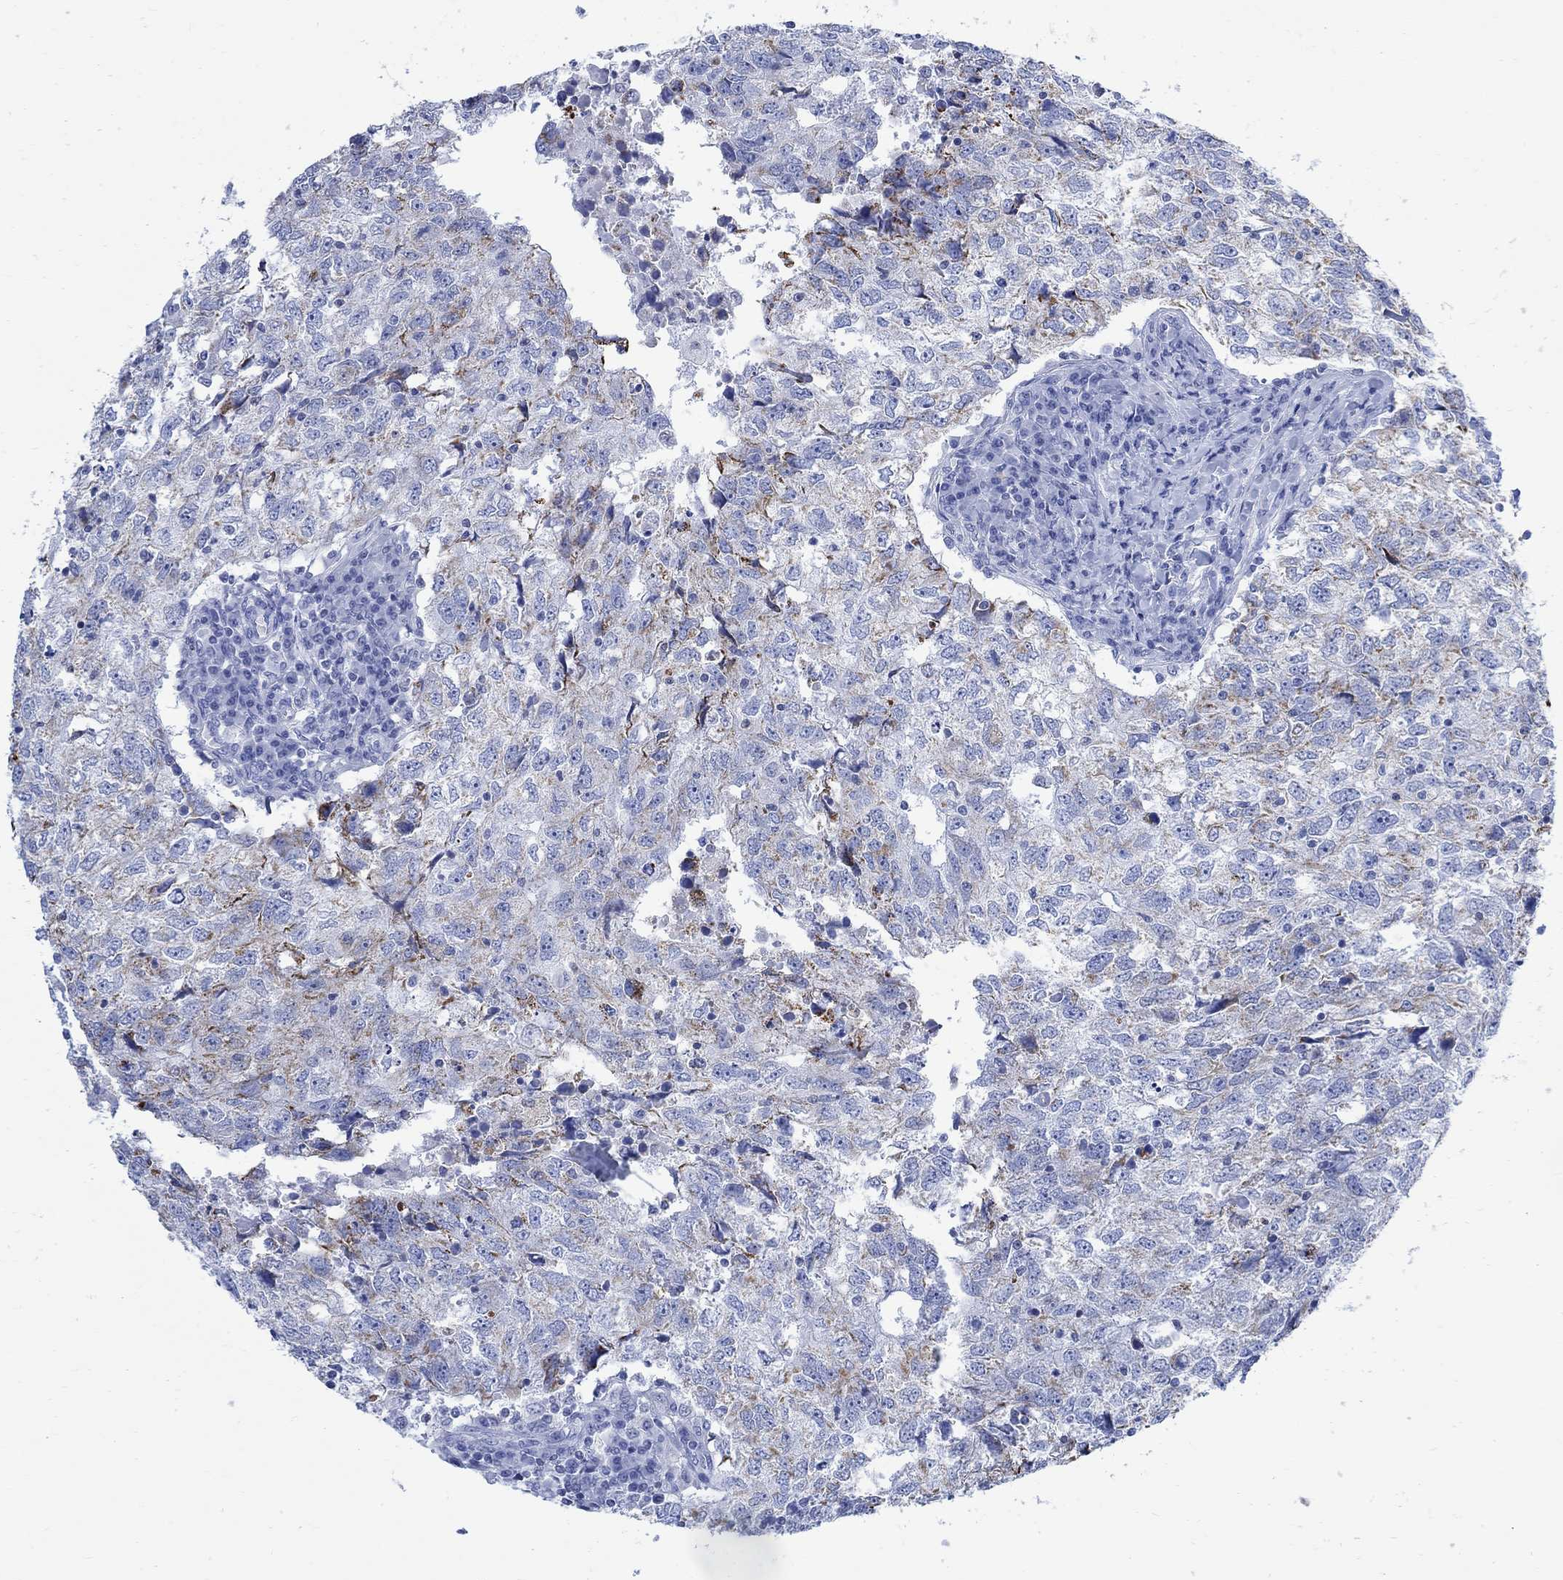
{"staining": {"intensity": "moderate", "quantity": "<25%", "location": "cytoplasmic/membranous"}, "tissue": "breast cancer", "cell_type": "Tumor cells", "image_type": "cancer", "snomed": [{"axis": "morphology", "description": "Duct carcinoma"}, {"axis": "topography", "description": "Breast"}], "caption": "Immunohistochemistry staining of breast infiltrating ductal carcinoma, which shows low levels of moderate cytoplasmic/membranous positivity in about <25% of tumor cells indicating moderate cytoplasmic/membranous protein positivity. The staining was performed using DAB (brown) for protein detection and nuclei were counterstained in hematoxylin (blue).", "gene": "CPLX2", "patient": {"sex": "female", "age": 30}}